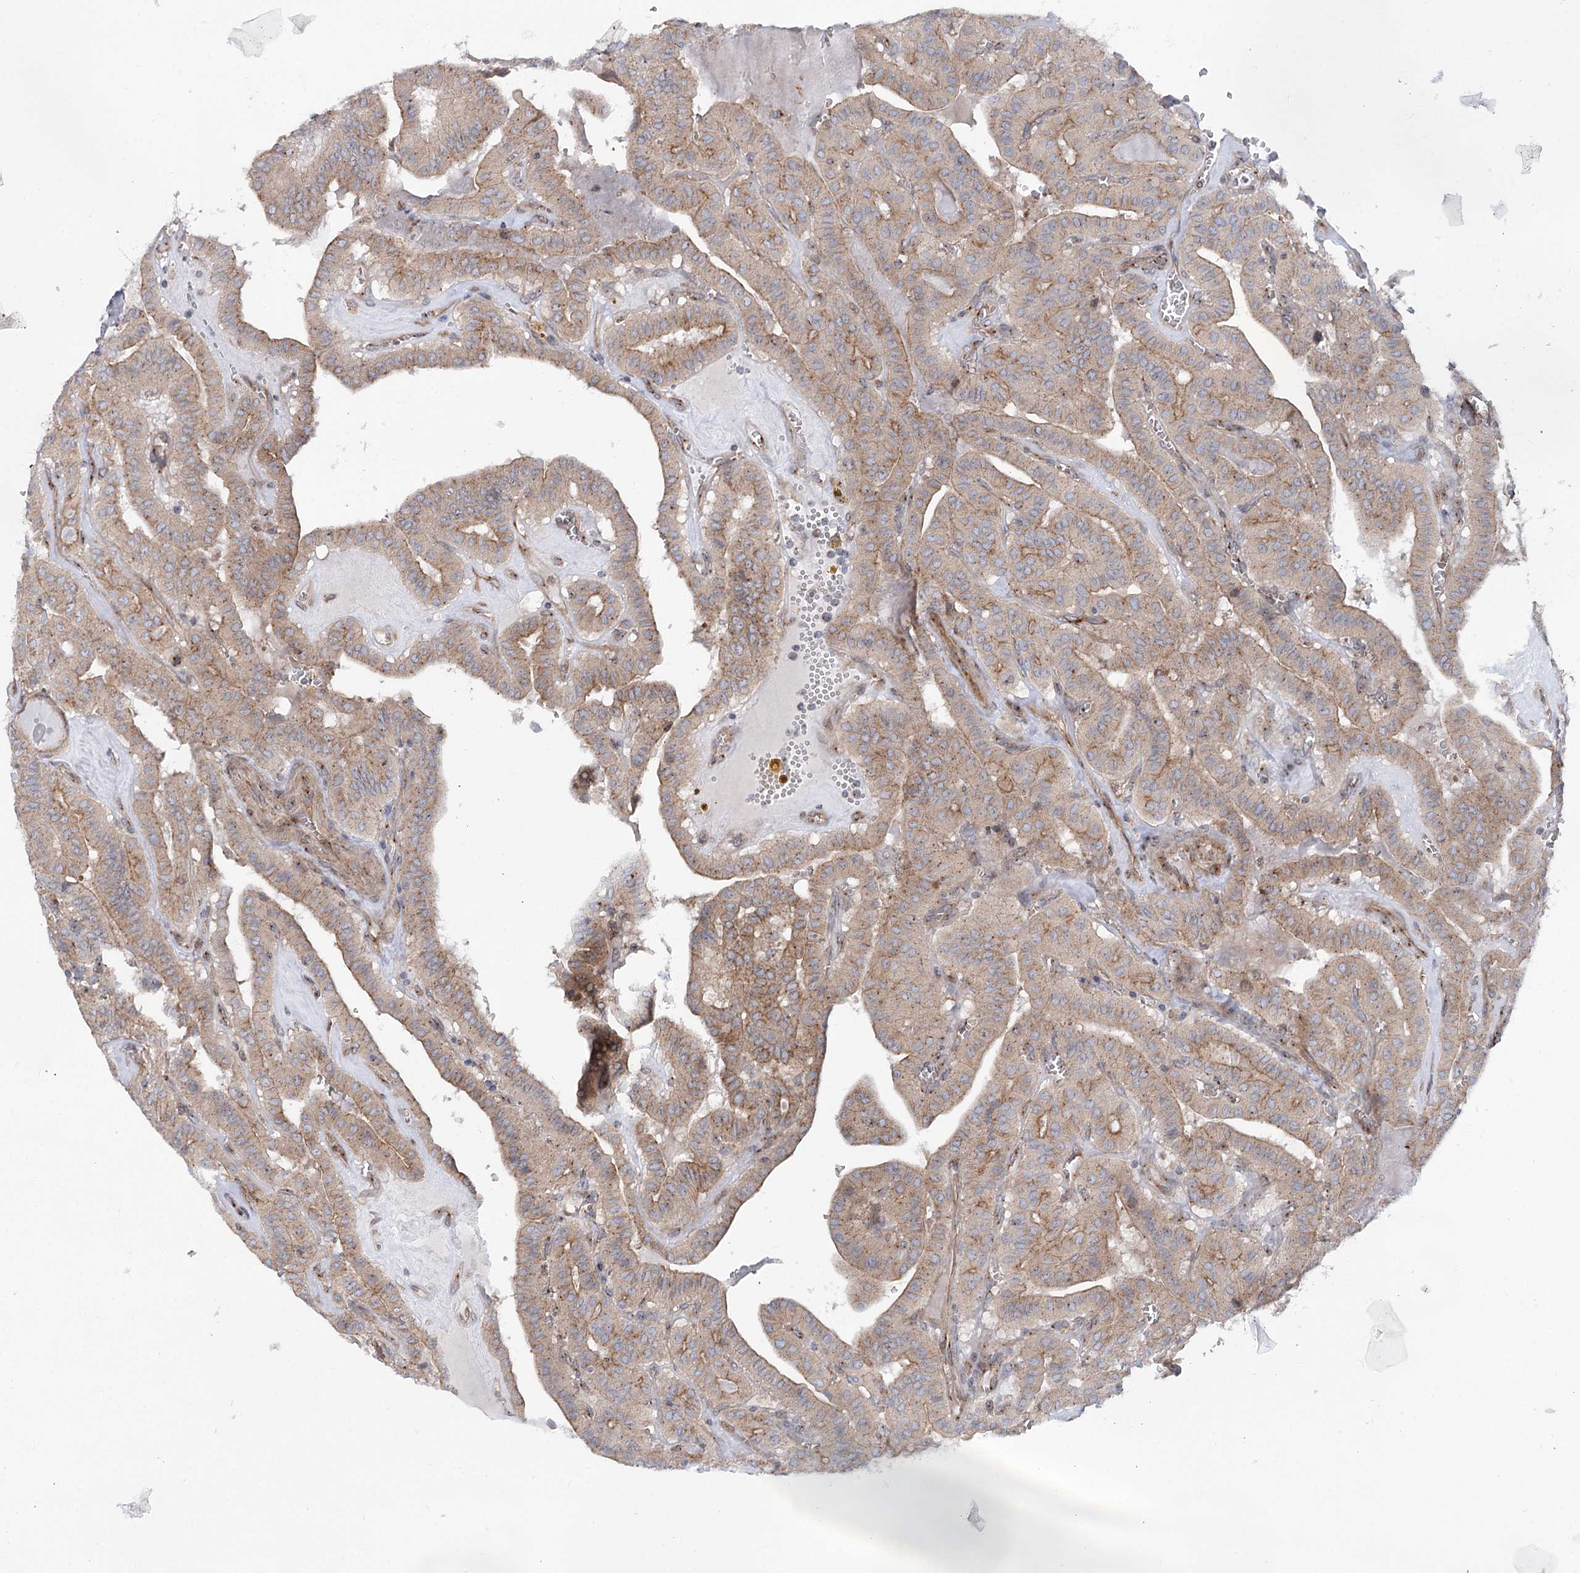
{"staining": {"intensity": "moderate", "quantity": ">75%", "location": "cytoplasmic/membranous"}, "tissue": "thyroid cancer", "cell_type": "Tumor cells", "image_type": "cancer", "snomed": [{"axis": "morphology", "description": "Papillary adenocarcinoma, NOS"}, {"axis": "topography", "description": "Thyroid gland"}], "caption": "Approximately >75% of tumor cells in thyroid papillary adenocarcinoma exhibit moderate cytoplasmic/membranous protein positivity as visualized by brown immunohistochemical staining.", "gene": "SCN11A", "patient": {"sex": "male", "age": 52}}